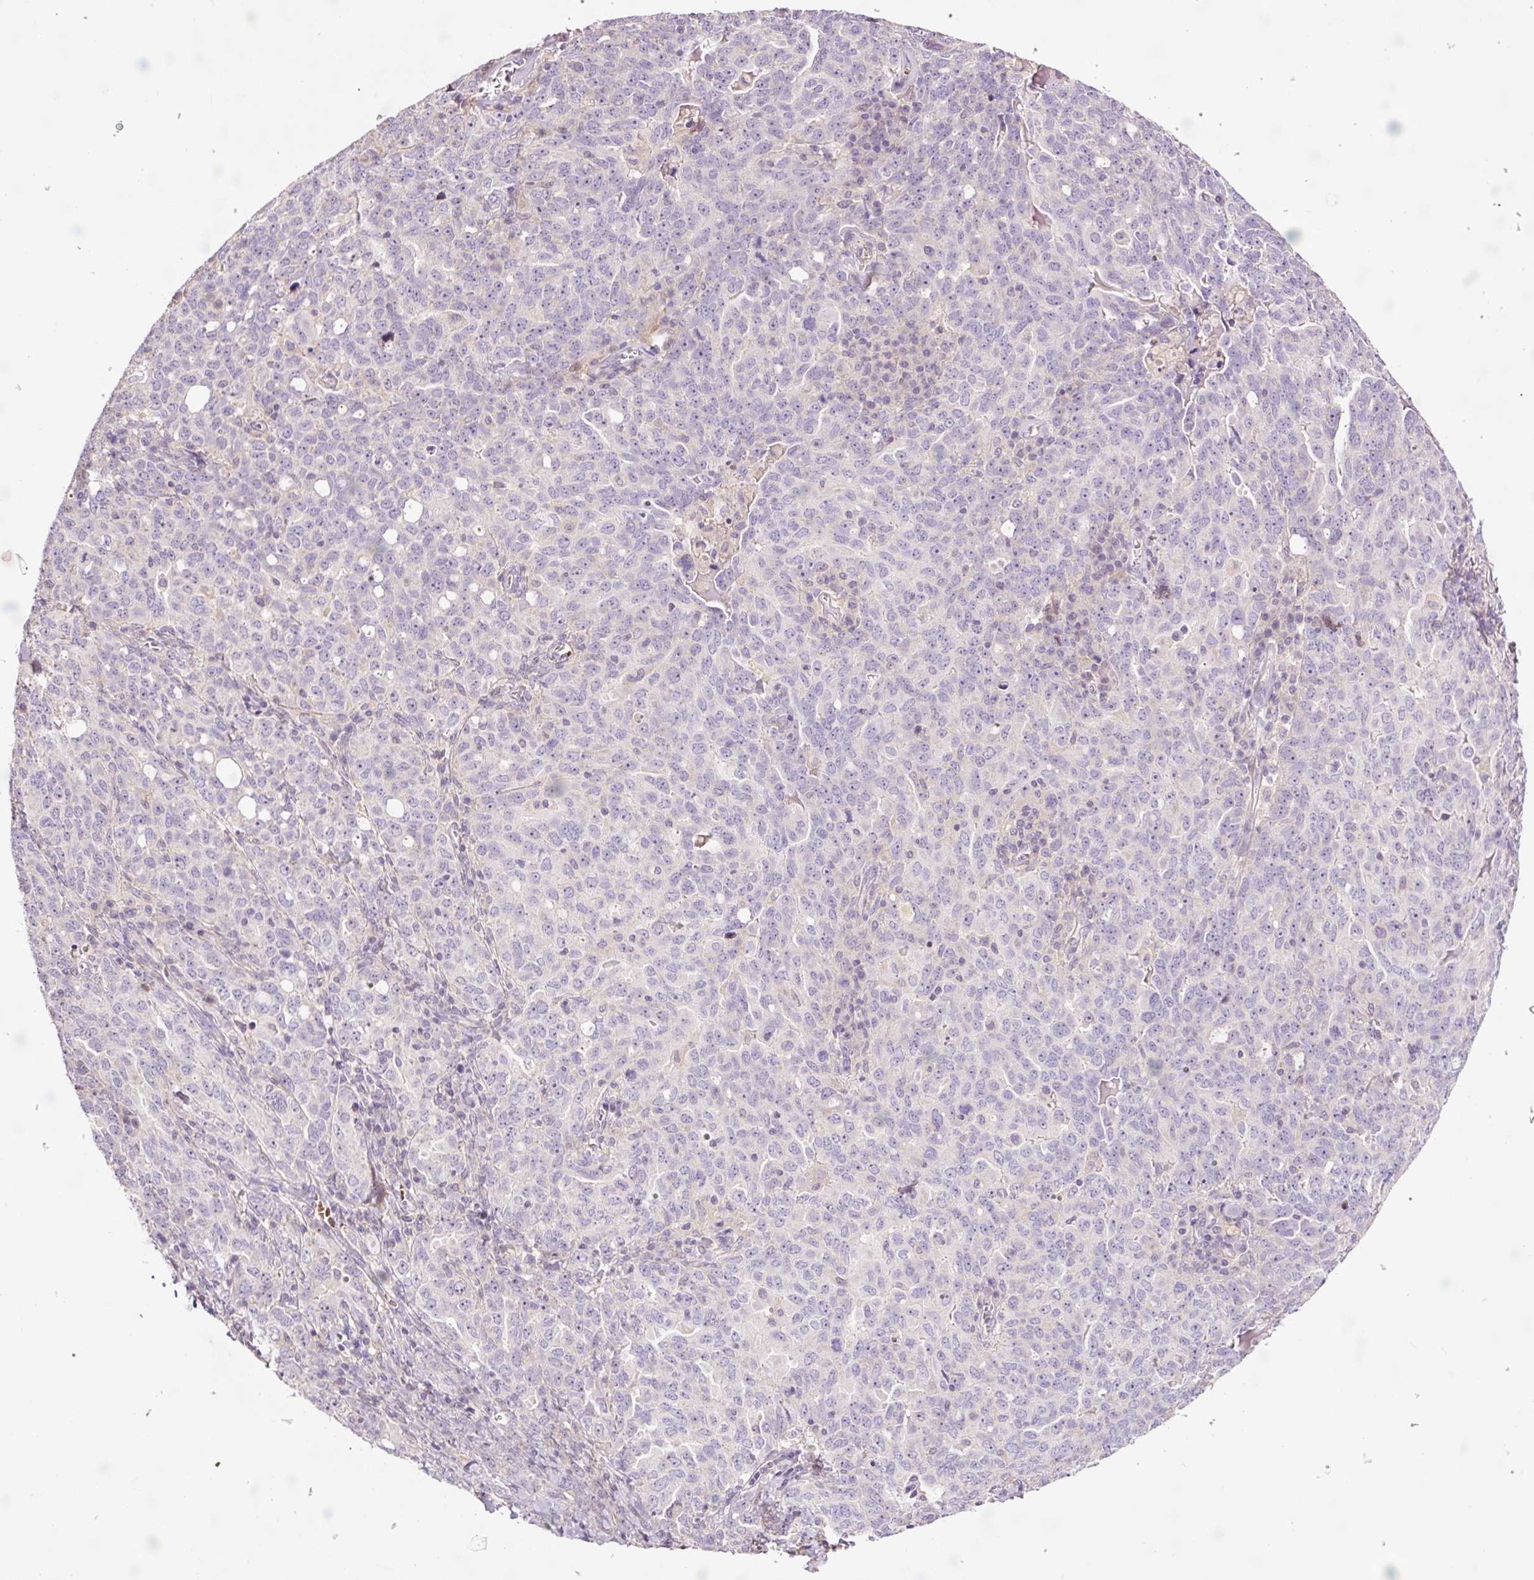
{"staining": {"intensity": "negative", "quantity": "none", "location": "none"}, "tissue": "ovarian cancer", "cell_type": "Tumor cells", "image_type": "cancer", "snomed": [{"axis": "morphology", "description": "Carcinoma, endometroid"}, {"axis": "topography", "description": "Ovary"}], "caption": "High power microscopy image of an immunohistochemistry micrograph of endometroid carcinoma (ovarian), revealing no significant staining in tumor cells.", "gene": "TMEM235", "patient": {"sex": "female", "age": 62}}